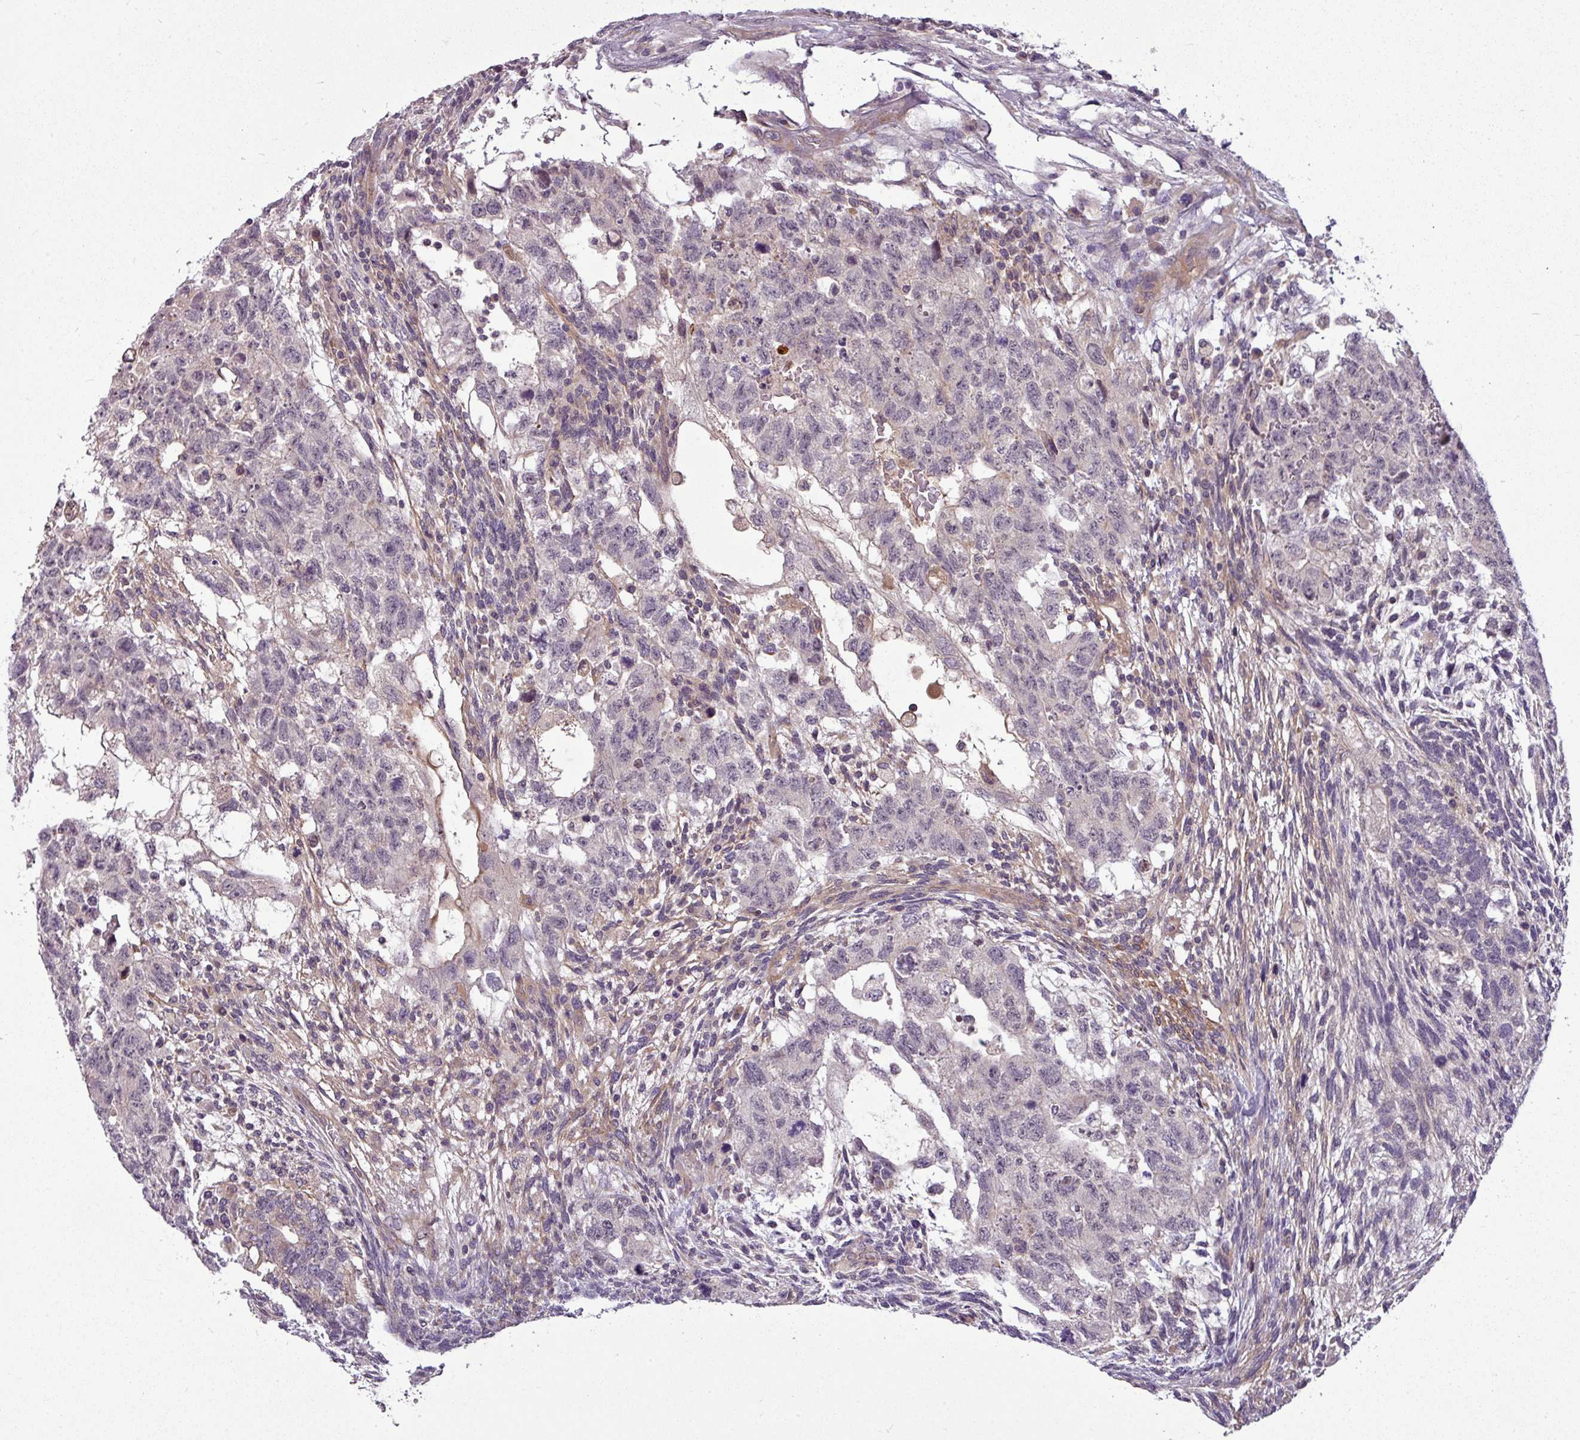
{"staining": {"intensity": "negative", "quantity": "none", "location": "none"}, "tissue": "testis cancer", "cell_type": "Tumor cells", "image_type": "cancer", "snomed": [{"axis": "morphology", "description": "Normal tissue, NOS"}, {"axis": "morphology", "description": "Carcinoma, Embryonal, NOS"}, {"axis": "topography", "description": "Testis"}], "caption": "Human embryonal carcinoma (testis) stained for a protein using IHC demonstrates no positivity in tumor cells.", "gene": "ZNF35", "patient": {"sex": "male", "age": 36}}